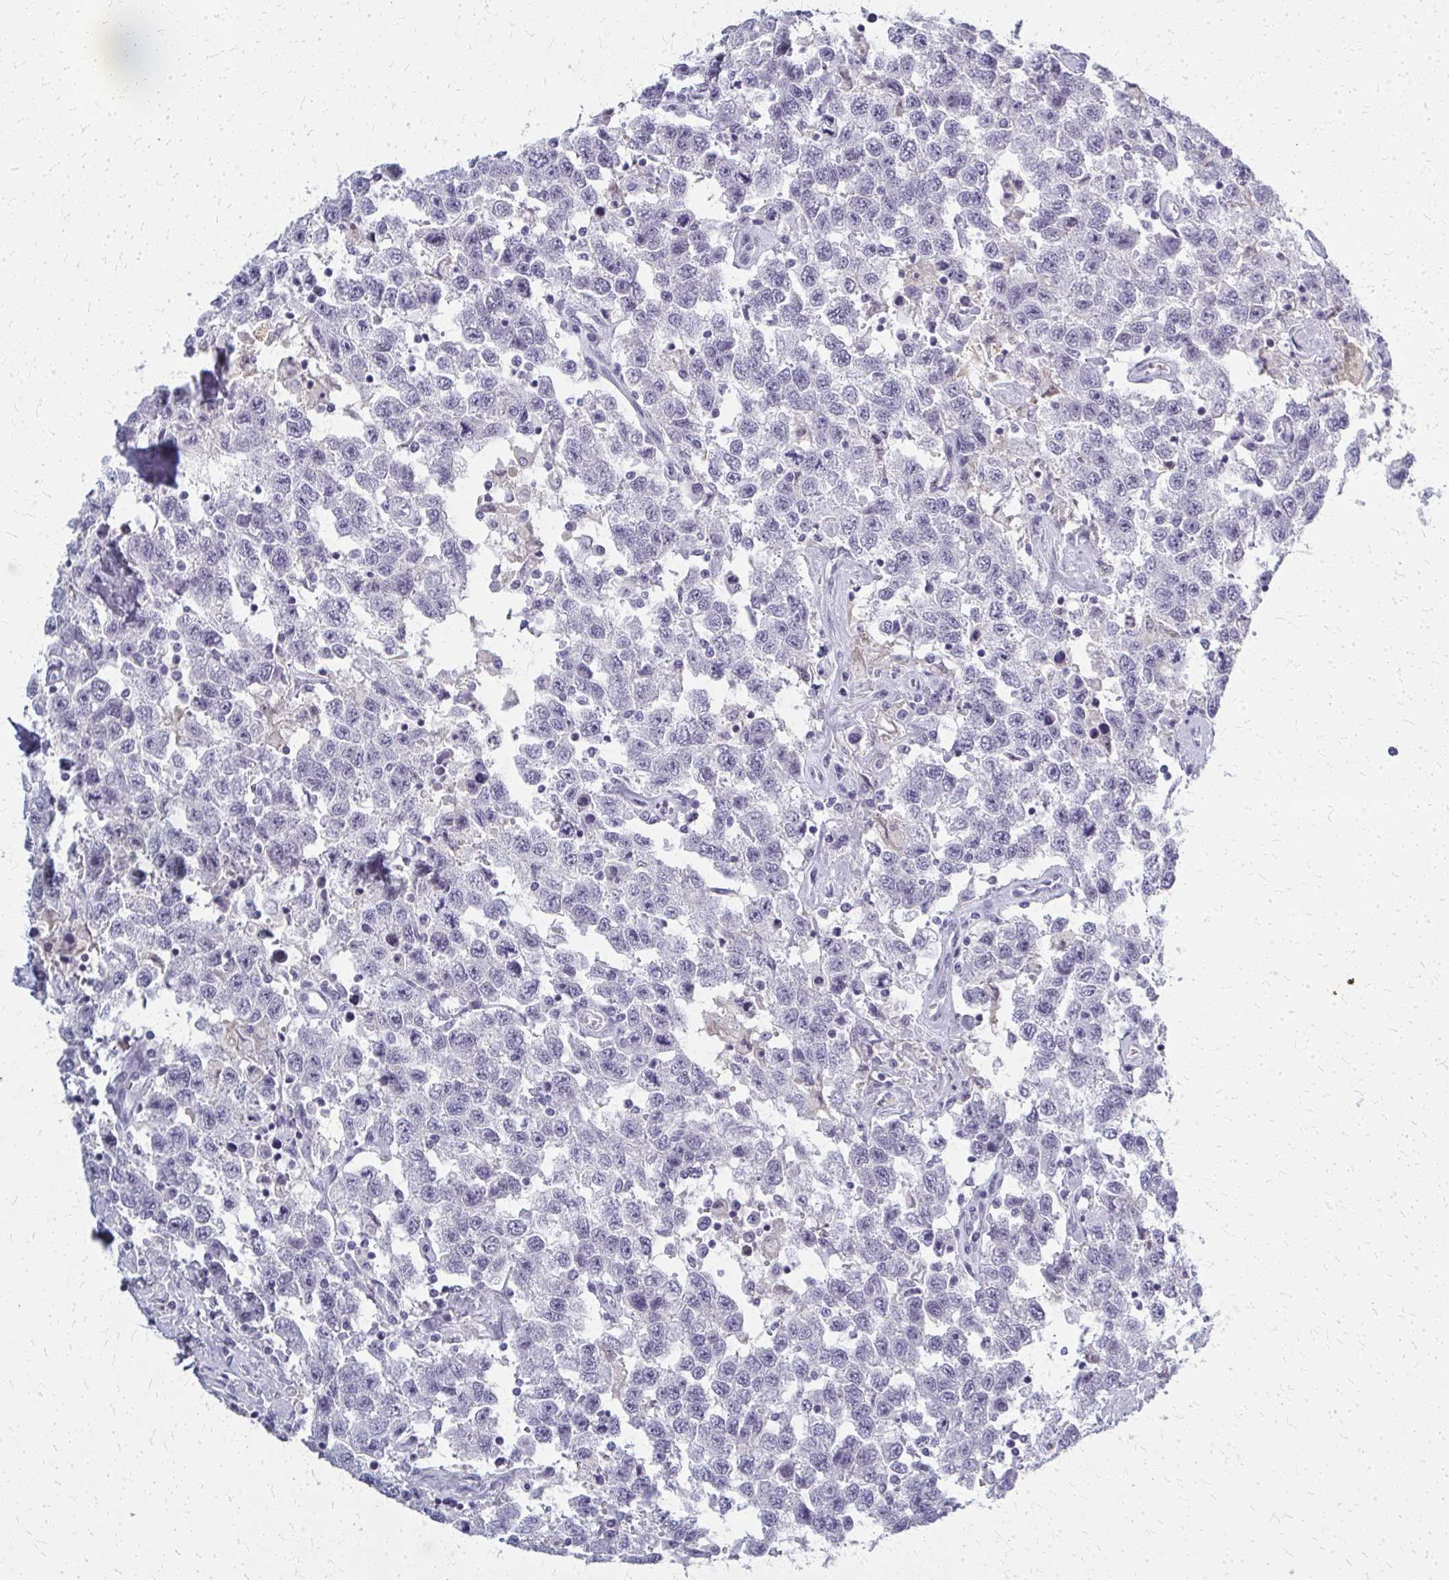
{"staining": {"intensity": "negative", "quantity": "none", "location": "none"}, "tissue": "testis cancer", "cell_type": "Tumor cells", "image_type": "cancer", "snomed": [{"axis": "morphology", "description": "Seminoma, NOS"}, {"axis": "topography", "description": "Testis"}], "caption": "A histopathology image of seminoma (testis) stained for a protein displays no brown staining in tumor cells. (IHC, brightfield microscopy, high magnification).", "gene": "CASQ2", "patient": {"sex": "male", "age": 41}}